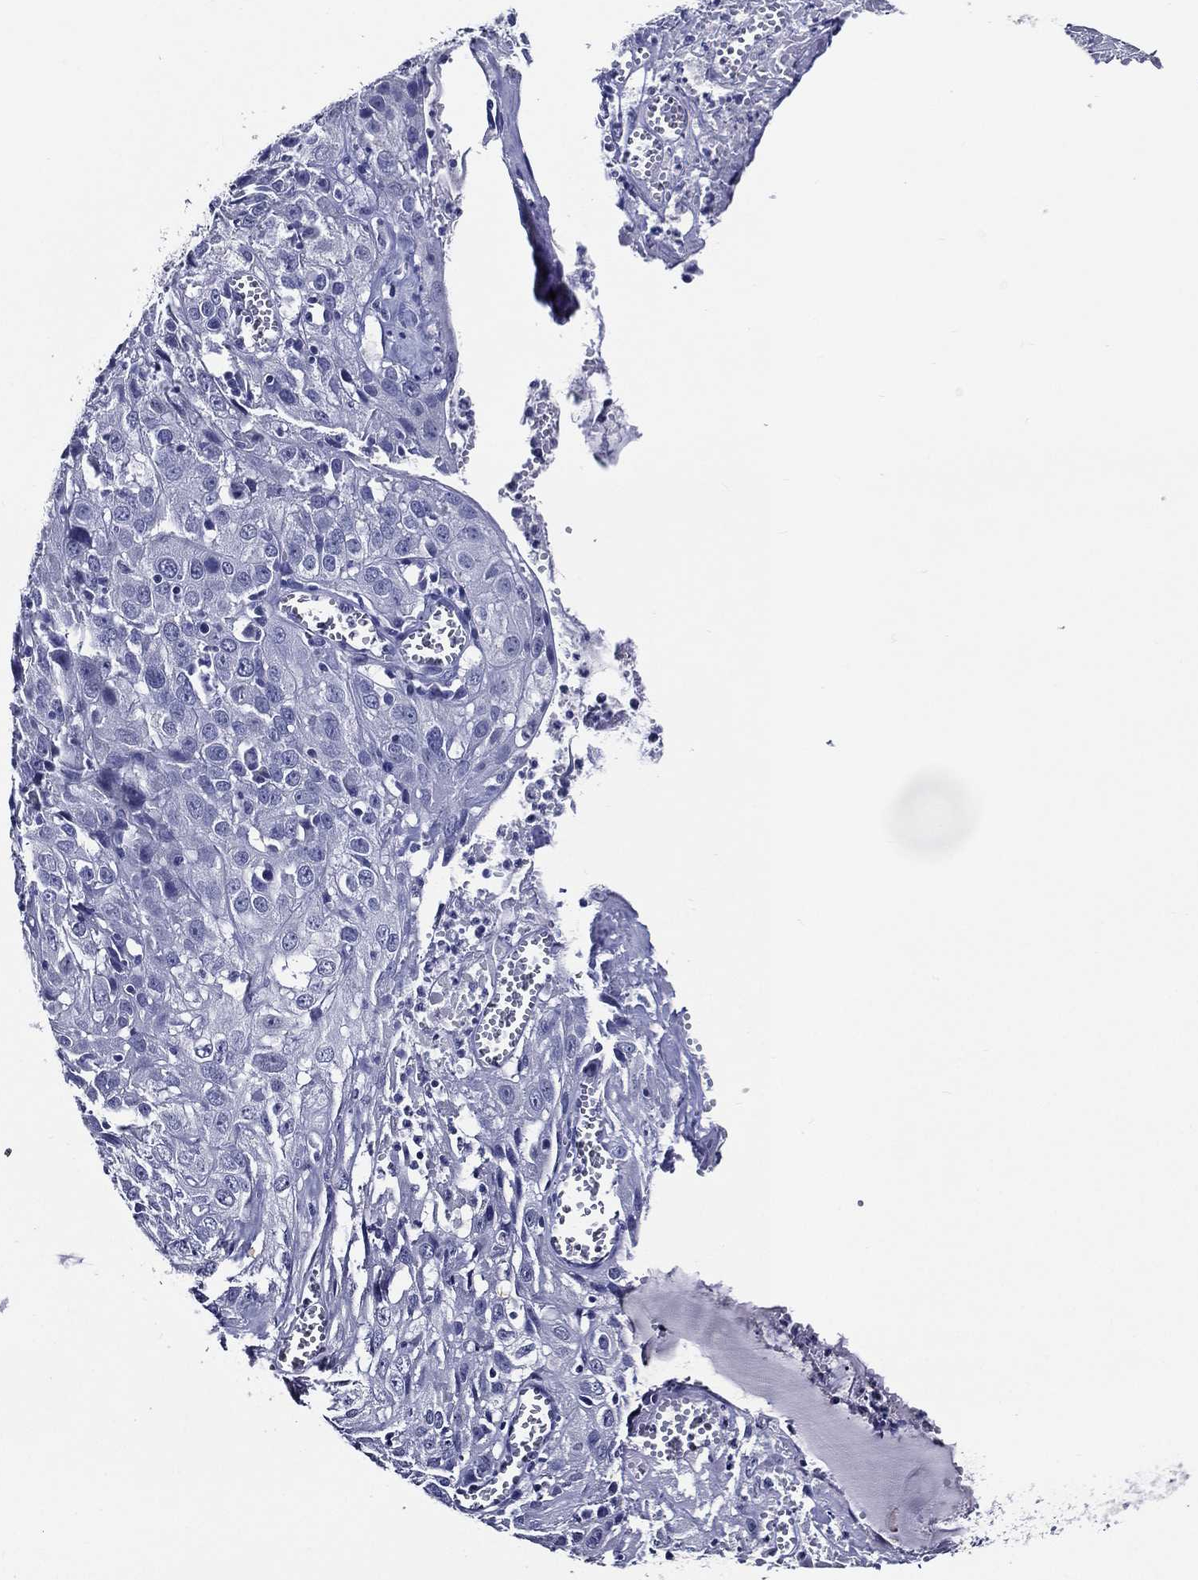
{"staining": {"intensity": "negative", "quantity": "none", "location": "none"}, "tissue": "cervical cancer", "cell_type": "Tumor cells", "image_type": "cancer", "snomed": [{"axis": "morphology", "description": "Squamous cell carcinoma, NOS"}, {"axis": "topography", "description": "Cervix"}], "caption": "DAB (3,3'-diaminobenzidine) immunohistochemical staining of human cervical cancer exhibits no significant staining in tumor cells. (DAB immunohistochemistry, high magnification).", "gene": "ACE2", "patient": {"sex": "female", "age": 32}}